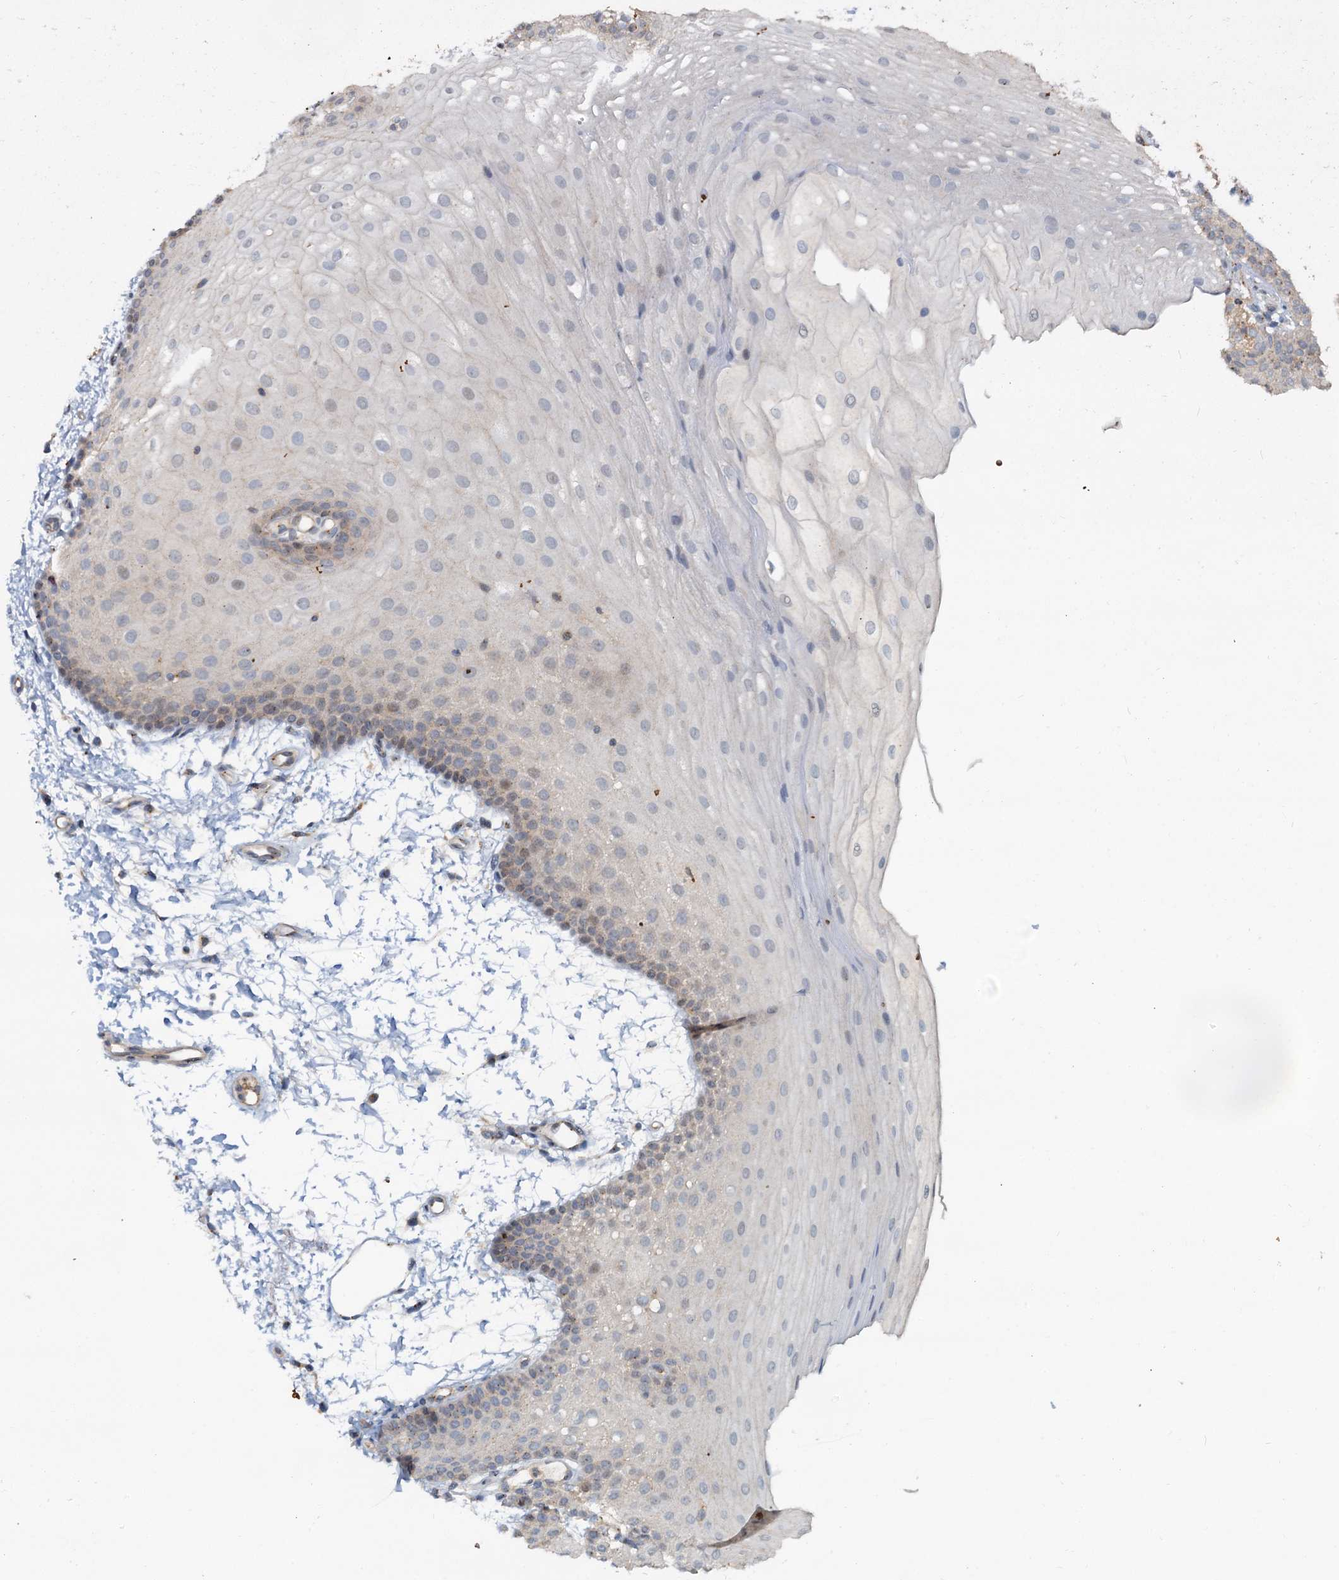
{"staining": {"intensity": "moderate", "quantity": "<25%", "location": "cytoplasmic/membranous"}, "tissue": "oral mucosa", "cell_type": "Squamous epithelial cells", "image_type": "normal", "snomed": [{"axis": "morphology", "description": "Normal tissue, NOS"}, {"axis": "topography", "description": "Oral tissue"}], "caption": "Oral mucosa stained with DAB (3,3'-diaminobenzidine) IHC demonstrates low levels of moderate cytoplasmic/membranous staining in about <25% of squamous epithelial cells. The staining is performed using DAB brown chromogen to label protein expression. The nuclei are counter-stained blue using hematoxylin.", "gene": "CEP68", "patient": {"sex": "male", "age": 68}}